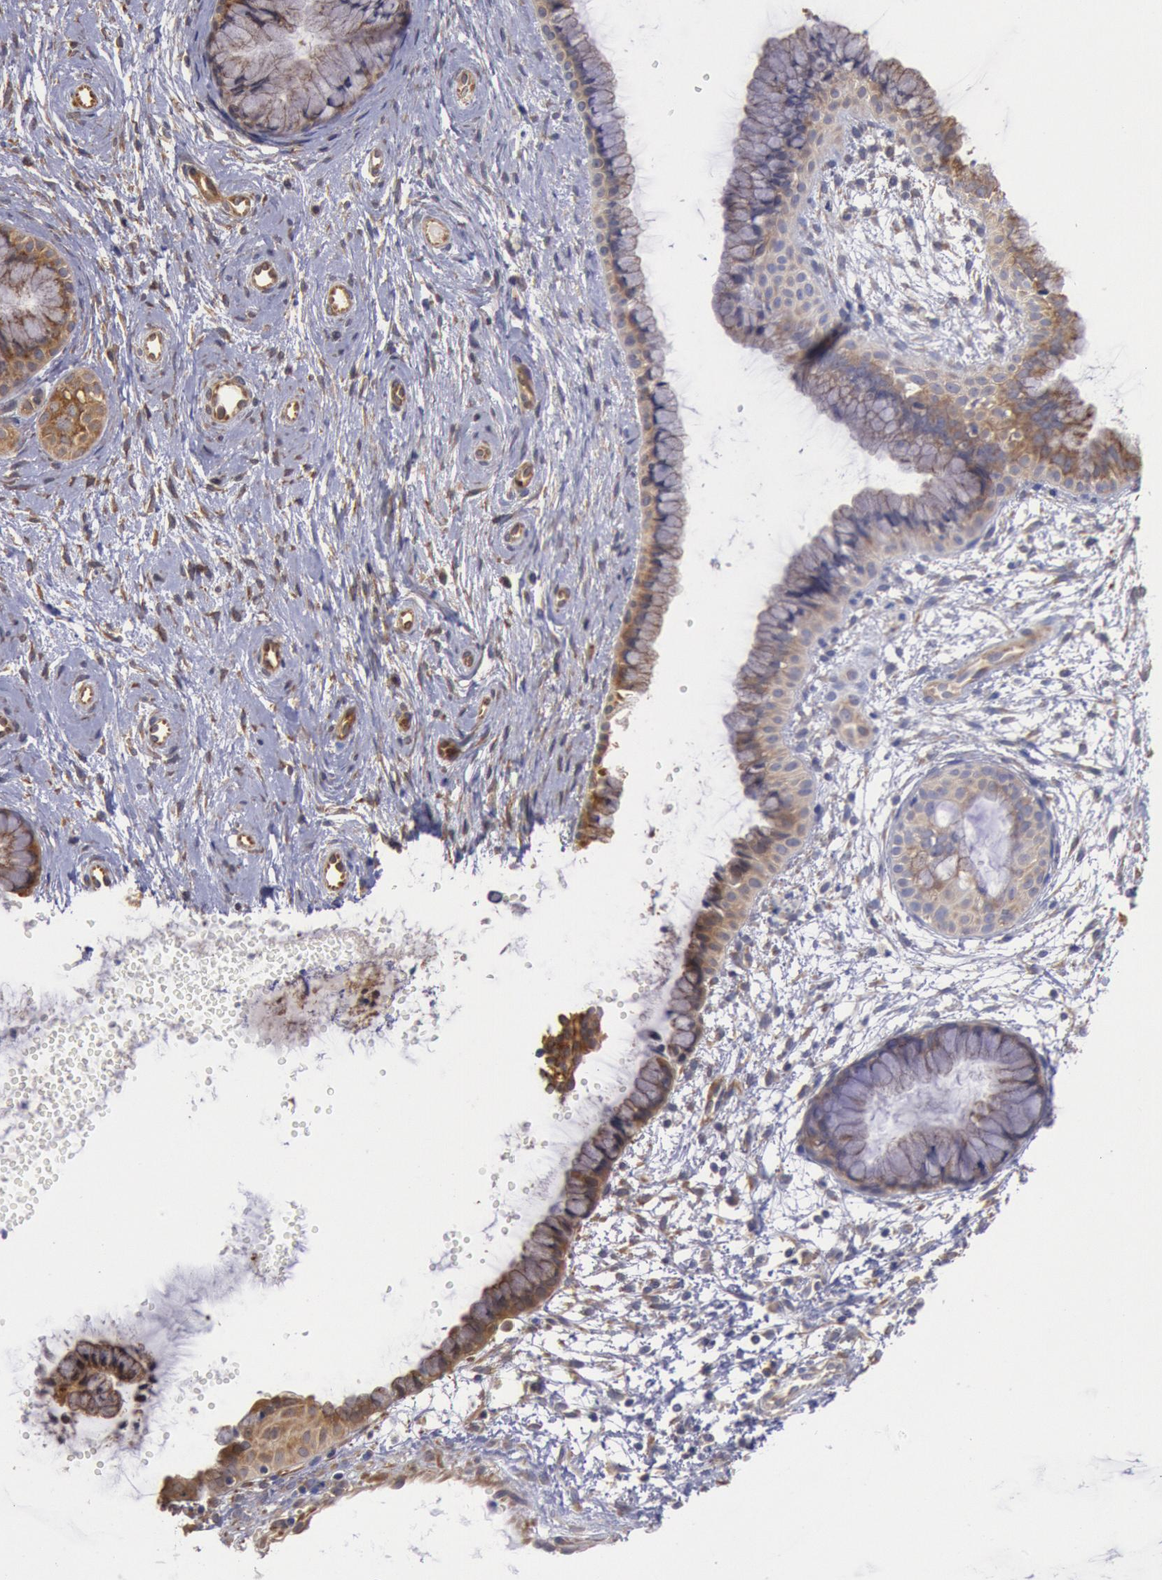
{"staining": {"intensity": "moderate", "quantity": "25%-75%", "location": "cytoplasmic/membranous"}, "tissue": "cervix", "cell_type": "Glandular cells", "image_type": "normal", "snomed": [{"axis": "morphology", "description": "Normal tissue, NOS"}, {"axis": "topography", "description": "Cervix"}], "caption": "About 25%-75% of glandular cells in benign human cervix display moderate cytoplasmic/membranous protein staining as visualized by brown immunohistochemical staining.", "gene": "DRG1", "patient": {"sex": "female", "age": 39}}